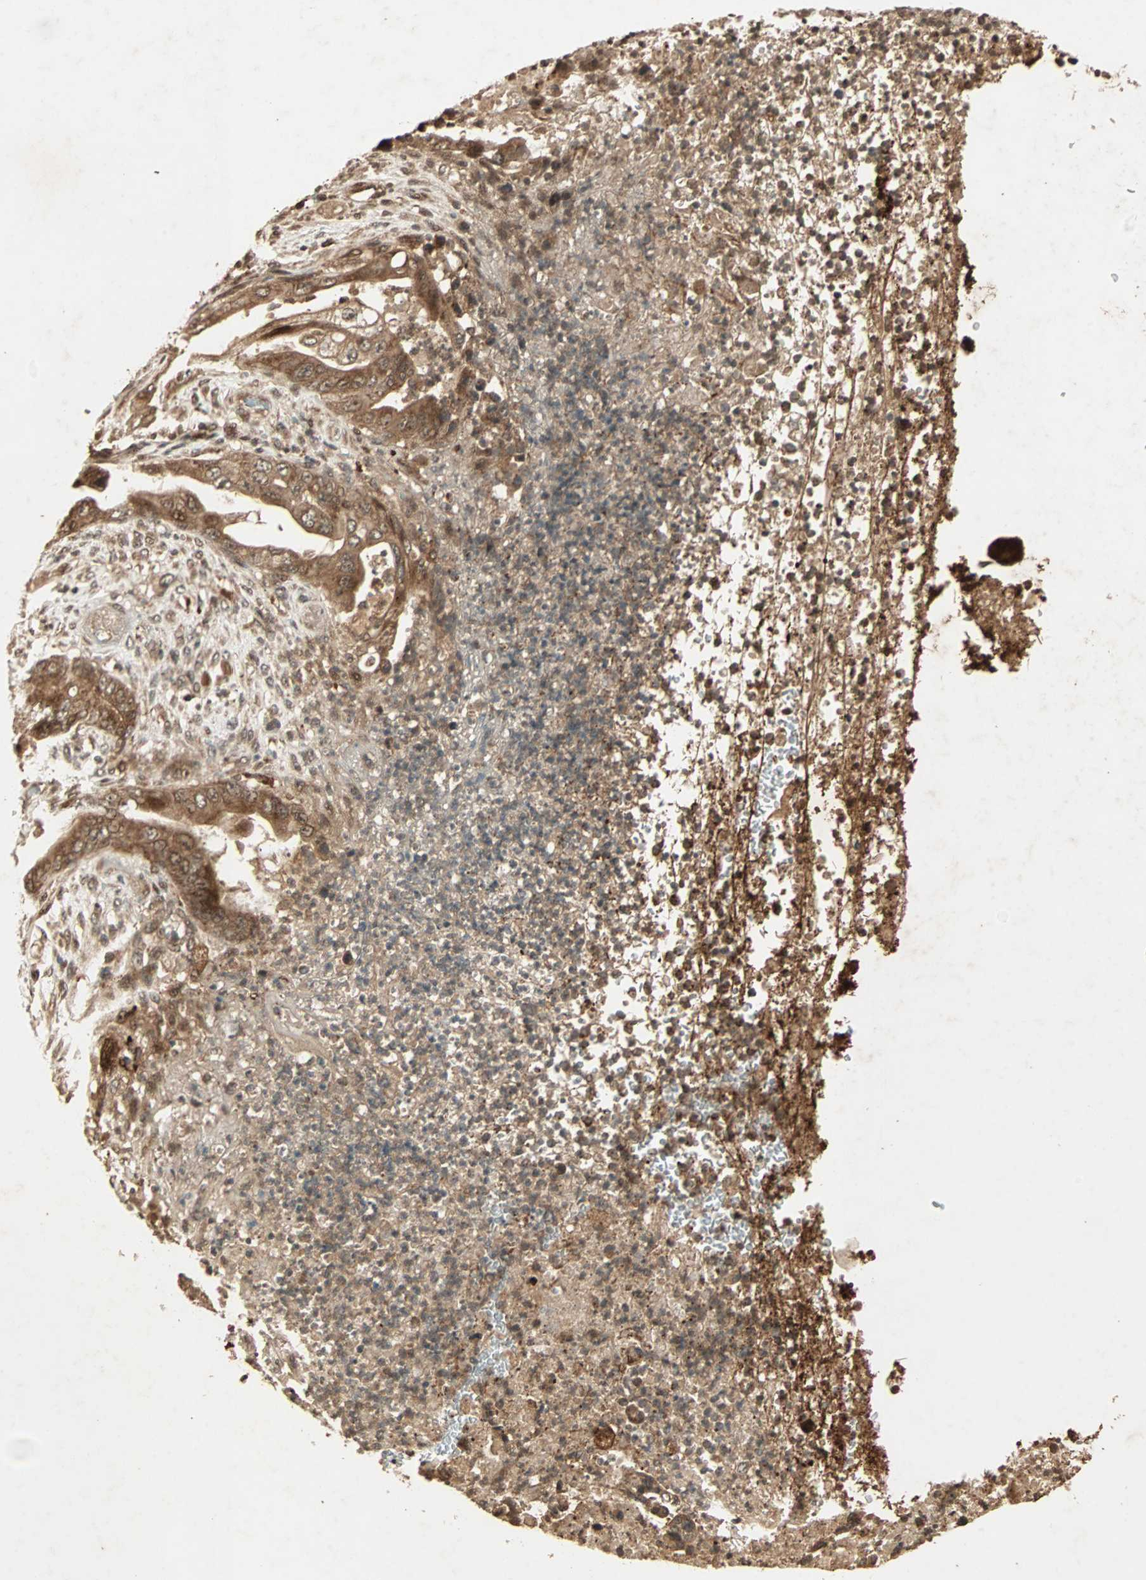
{"staining": {"intensity": "moderate", "quantity": ">75%", "location": "cytoplasmic/membranous"}, "tissue": "stomach cancer", "cell_type": "Tumor cells", "image_type": "cancer", "snomed": [{"axis": "morphology", "description": "Adenocarcinoma, NOS"}, {"axis": "topography", "description": "Stomach"}], "caption": "Moderate cytoplasmic/membranous expression is seen in approximately >75% of tumor cells in stomach cancer (adenocarcinoma).", "gene": "RFFL", "patient": {"sex": "female", "age": 73}}